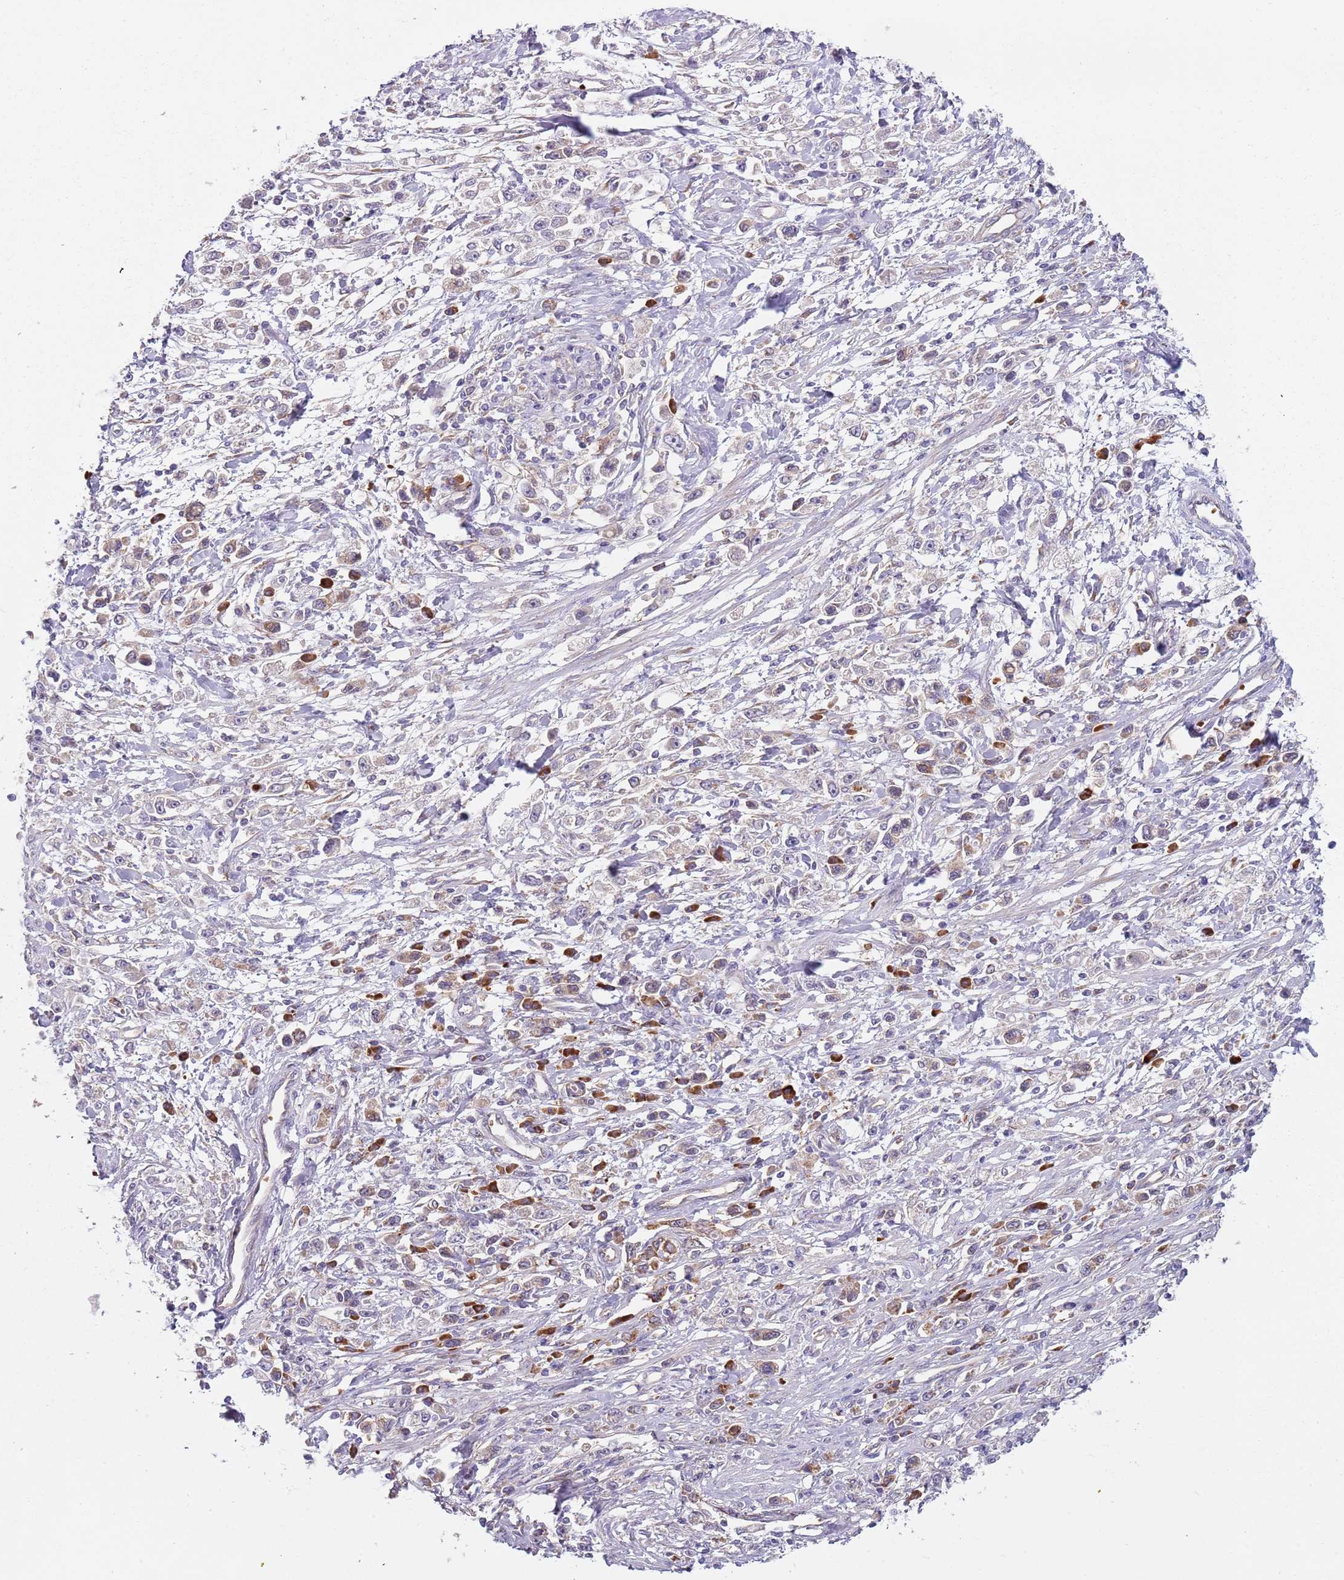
{"staining": {"intensity": "moderate", "quantity": "<25%", "location": "cytoplasmic/membranous"}, "tissue": "stomach cancer", "cell_type": "Tumor cells", "image_type": "cancer", "snomed": [{"axis": "morphology", "description": "Adenocarcinoma, NOS"}, {"axis": "topography", "description": "Stomach"}], "caption": "About <25% of tumor cells in human stomach adenocarcinoma show moderate cytoplasmic/membranous protein staining as visualized by brown immunohistochemical staining.", "gene": "VWCE", "patient": {"sex": "female", "age": 59}}